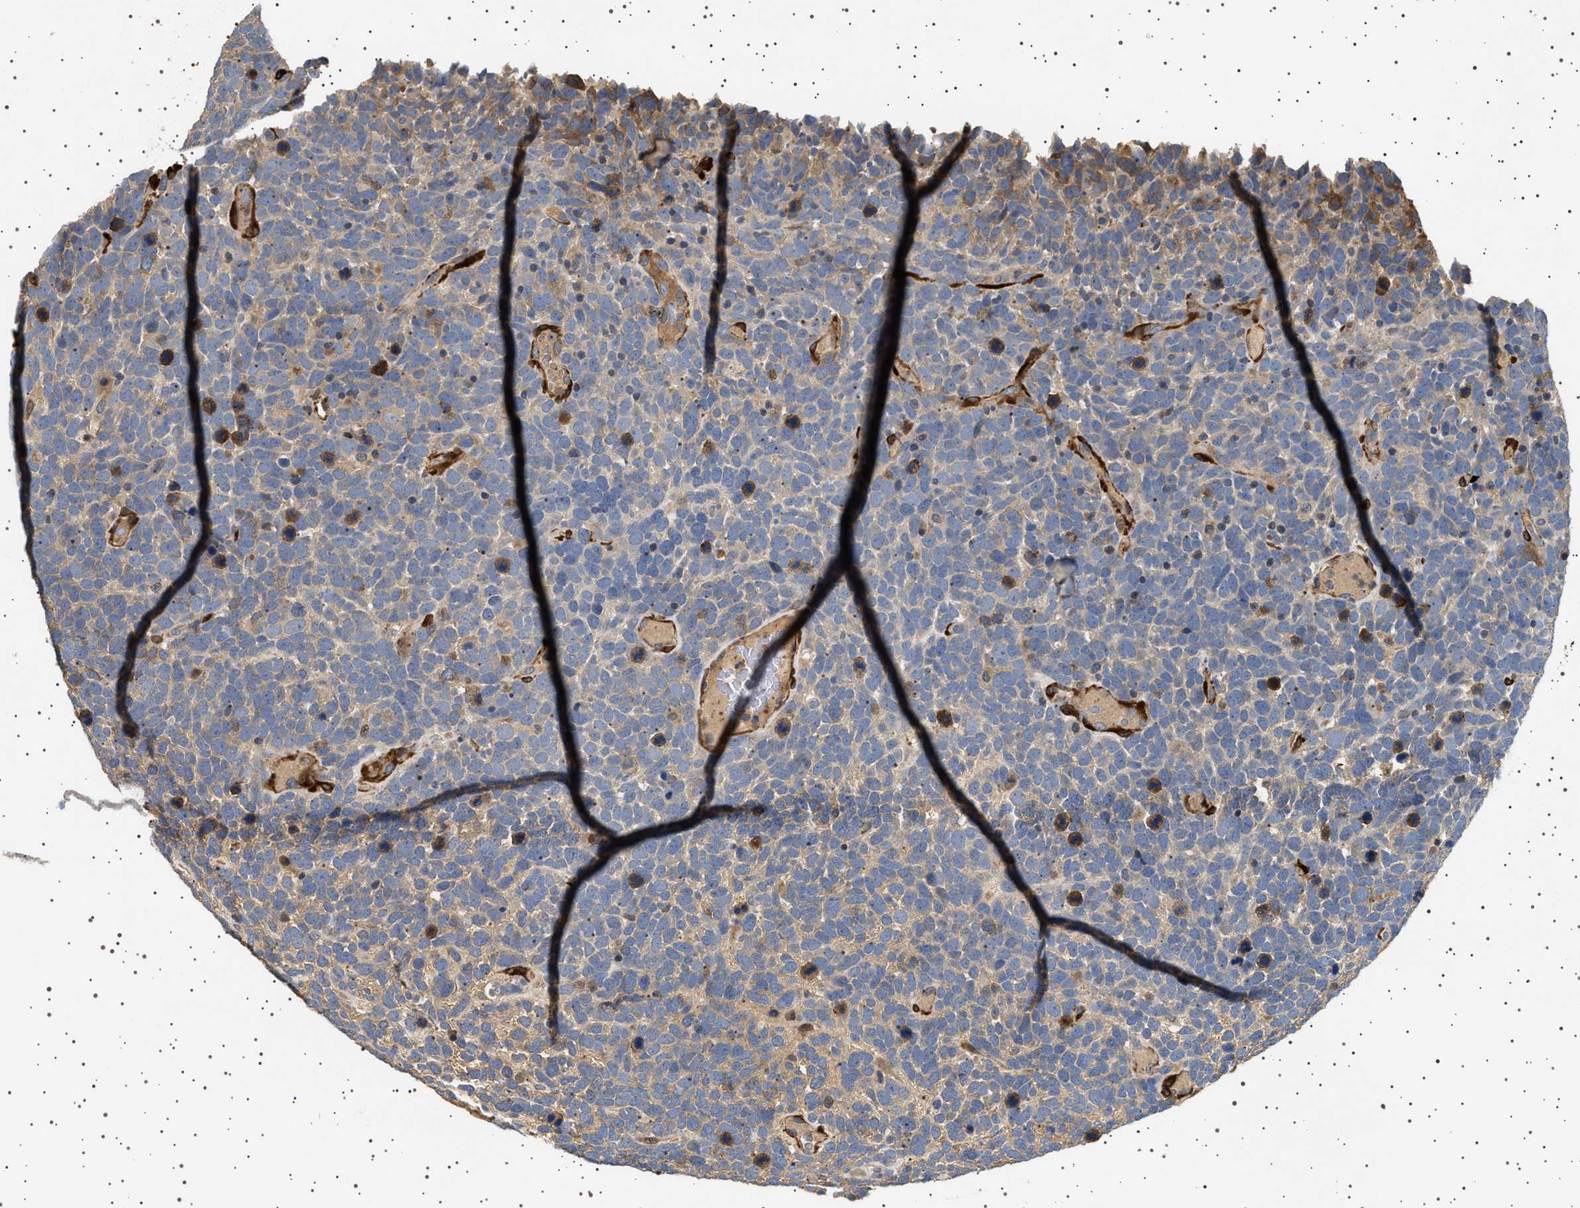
{"staining": {"intensity": "weak", "quantity": "<25%", "location": "cytoplasmic/membranous"}, "tissue": "urothelial cancer", "cell_type": "Tumor cells", "image_type": "cancer", "snomed": [{"axis": "morphology", "description": "Urothelial carcinoma, High grade"}, {"axis": "topography", "description": "Urinary bladder"}], "caption": "Tumor cells show no significant protein positivity in high-grade urothelial carcinoma.", "gene": "GUCY1B1", "patient": {"sex": "female", "age": 82}}